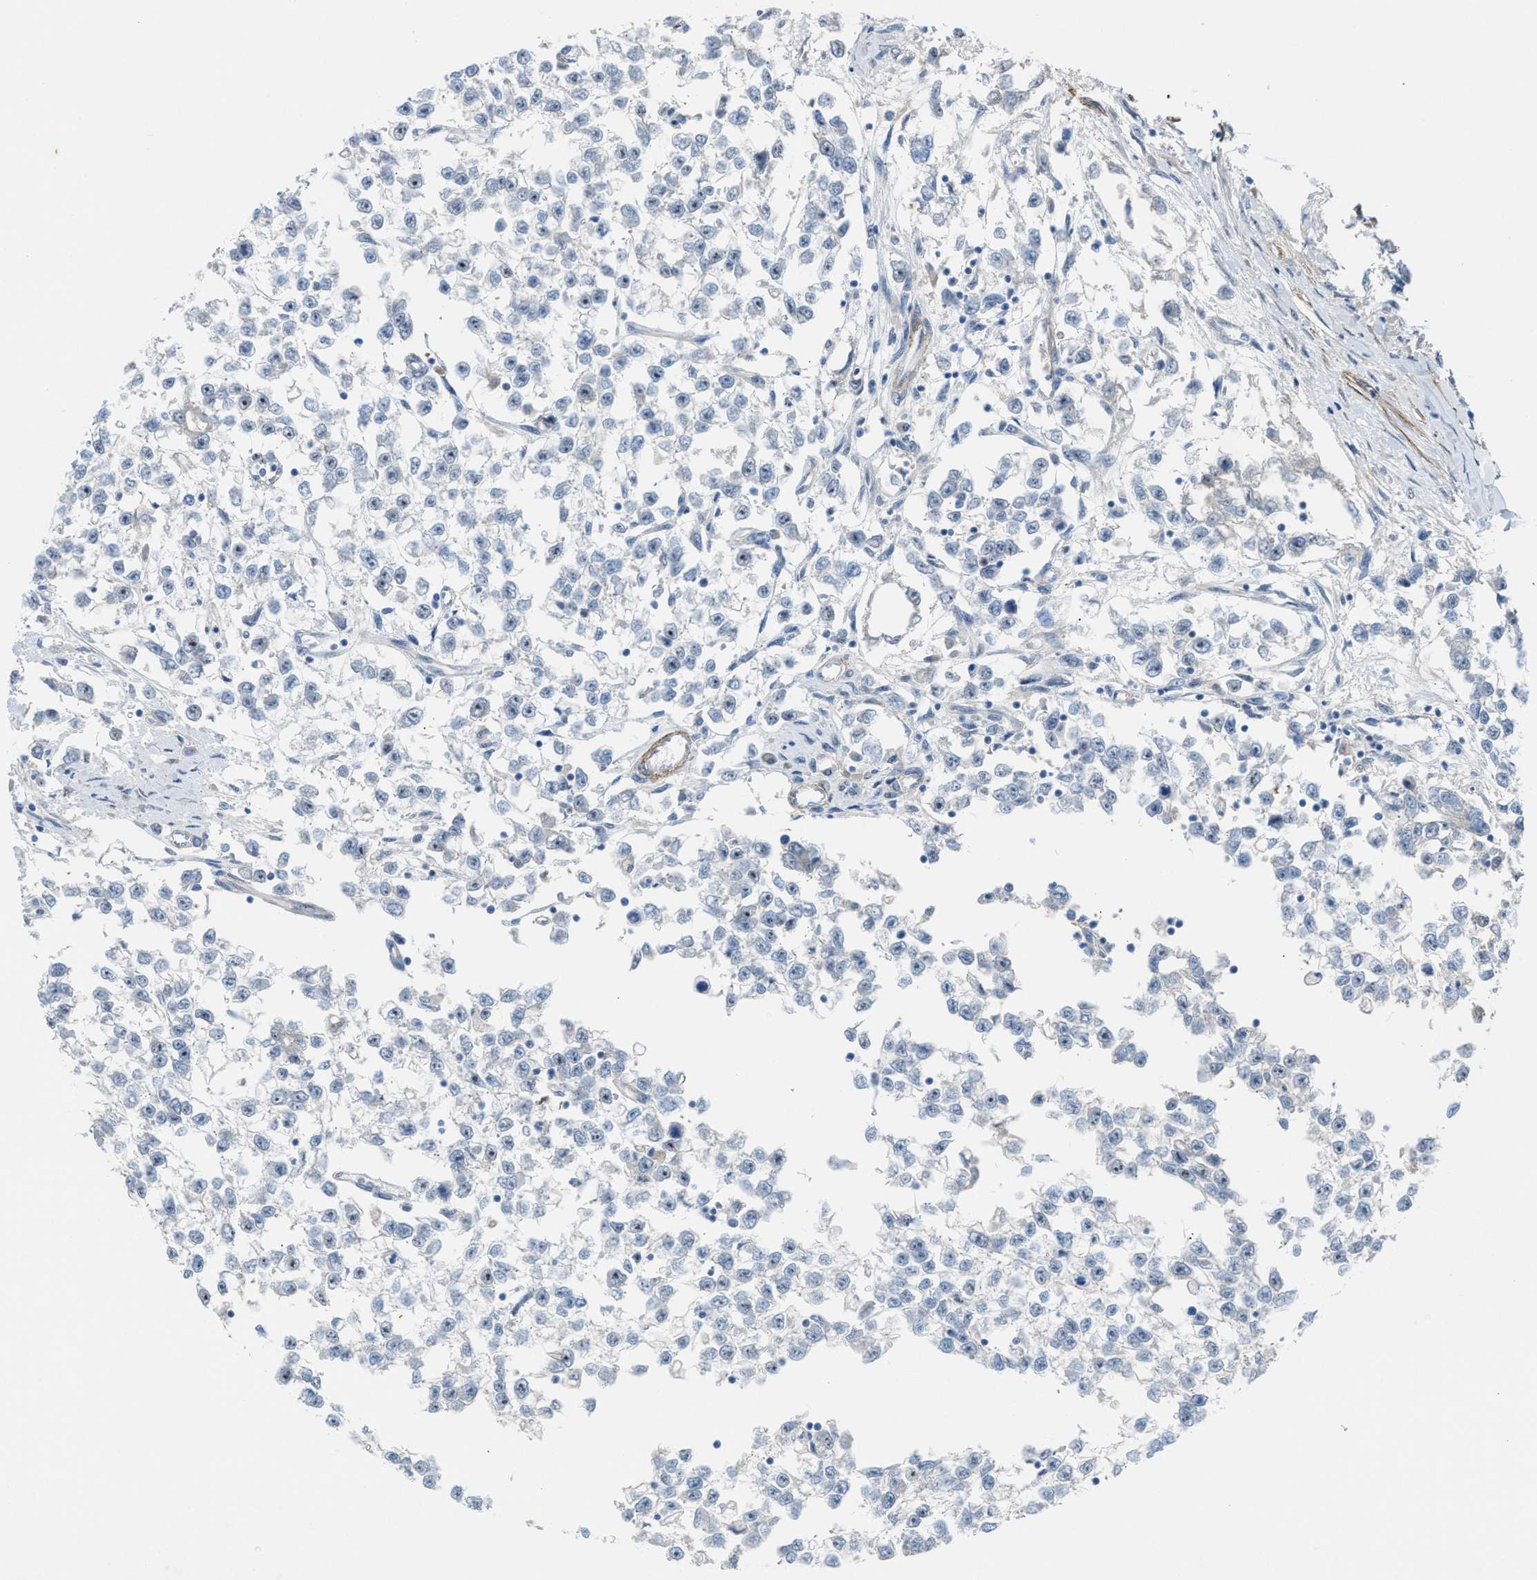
{"staining": {"intensity": "negative", "quantity": "none", "location": "none"}, "tissue": "testis cancer", "cell_type": "Tumor cells", "image_type": "cancer", "snomed": [{"axis": "morphology", "description": "Seminoma, NOS"}, {"axis": "morphology", "description": "Carcinoma, Embryonal, NOS"}, {"axis": "topography", "description": "Testis"}], "caption": "Testis cancer (seminoma) was stained to show a protein in brown. There is no significant positivity in tumor cells.", "gene": "NQO2", "patient": {"sex": "male", "age": 51}}